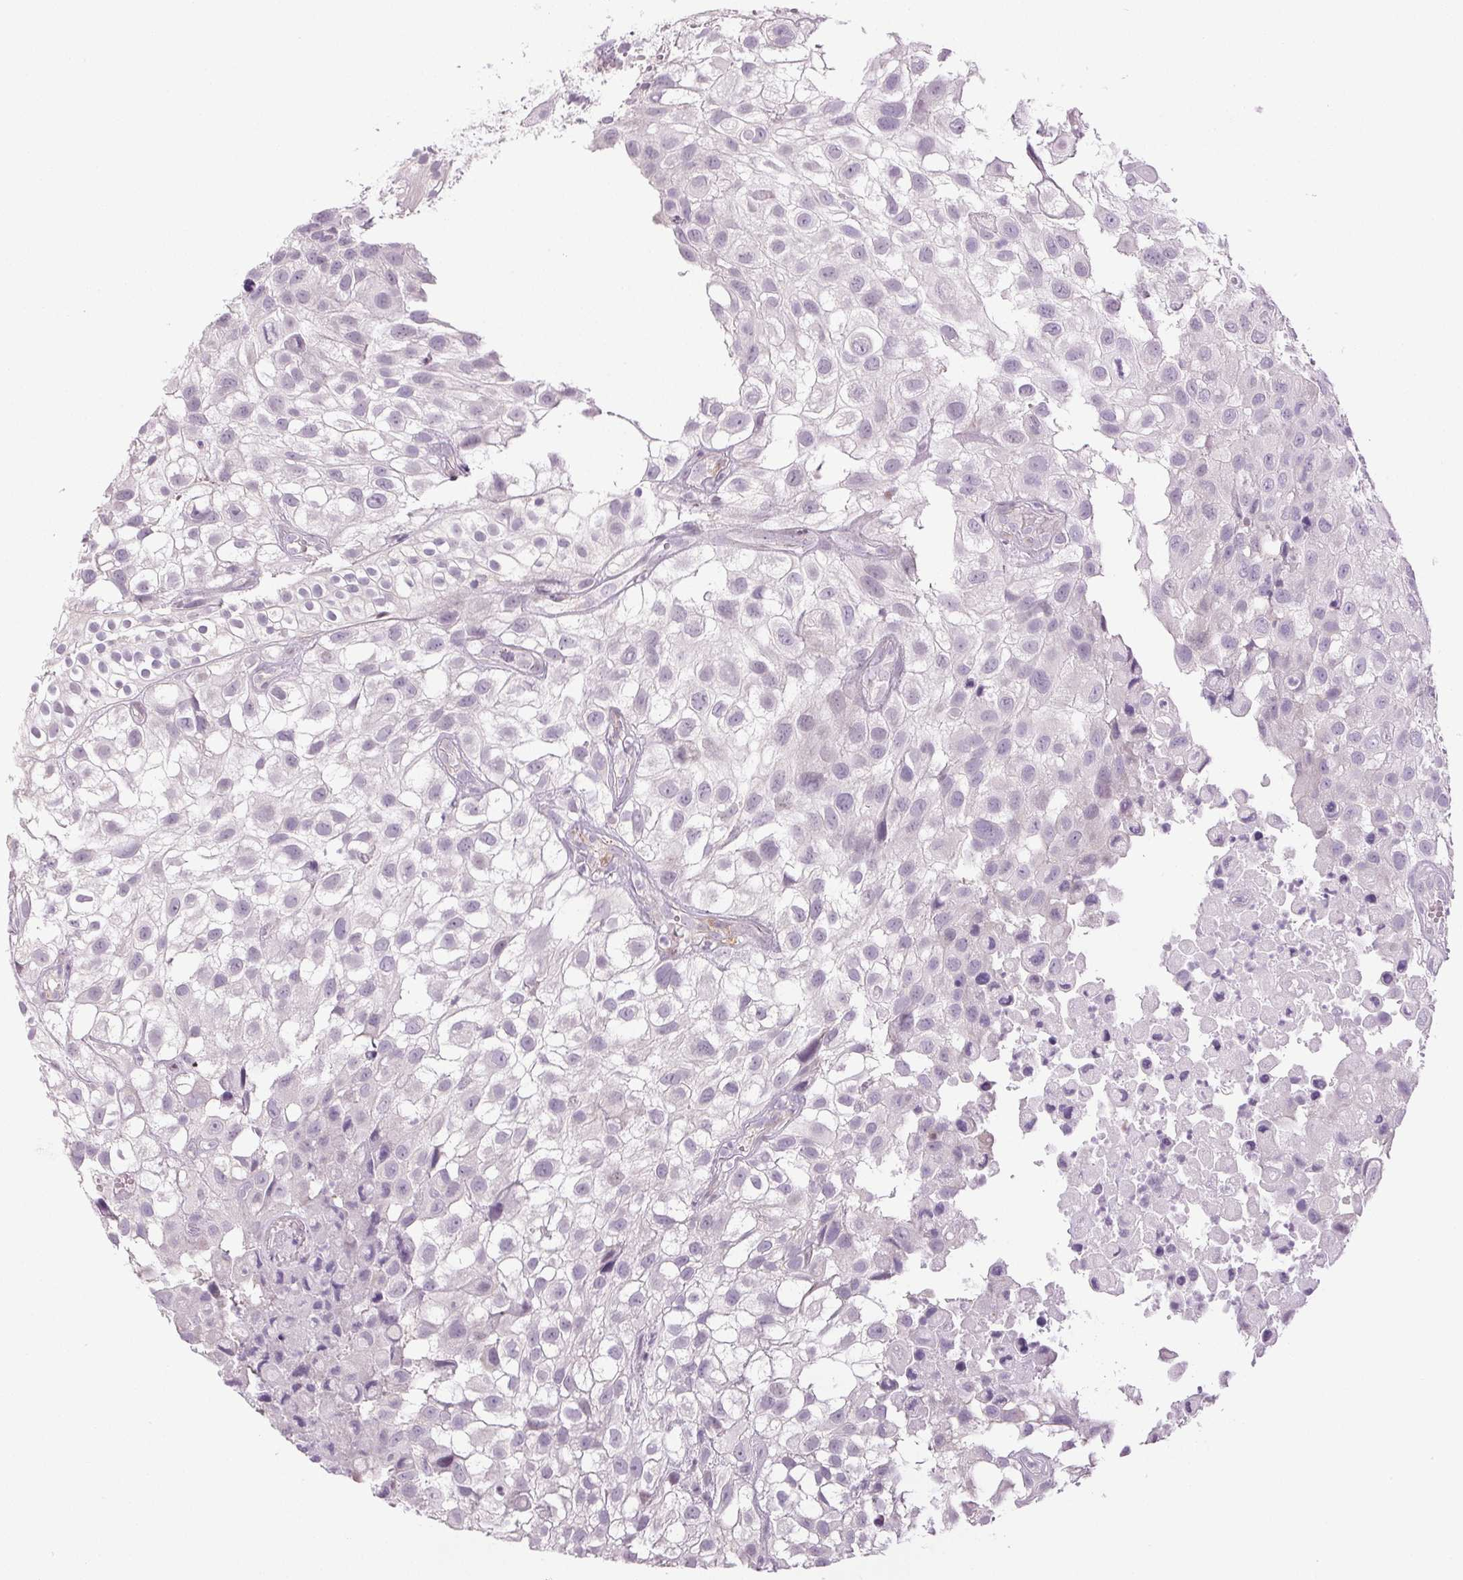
{"staining": {"intensity": "negative", "quantity": "none", "location": "none"}, "tissue": "urothelial cancer", "cell_type": "Tumor cells", "image_type": "cancer", "snomed": [{"axis": "morphology", "description": "Urothelial carcinoma, High grade"}, {"axis": "topography", "description": "Urinary bladder"}], "caption": "This is a micrograph of IHC staining of high-grade urothelial carcinoma, which shows no positivity in tumor cells. (DAB IHC with hematoxylin counter stain).", "gene": "DNAJC6", "patient": {"sex": "male", "age": 56}}